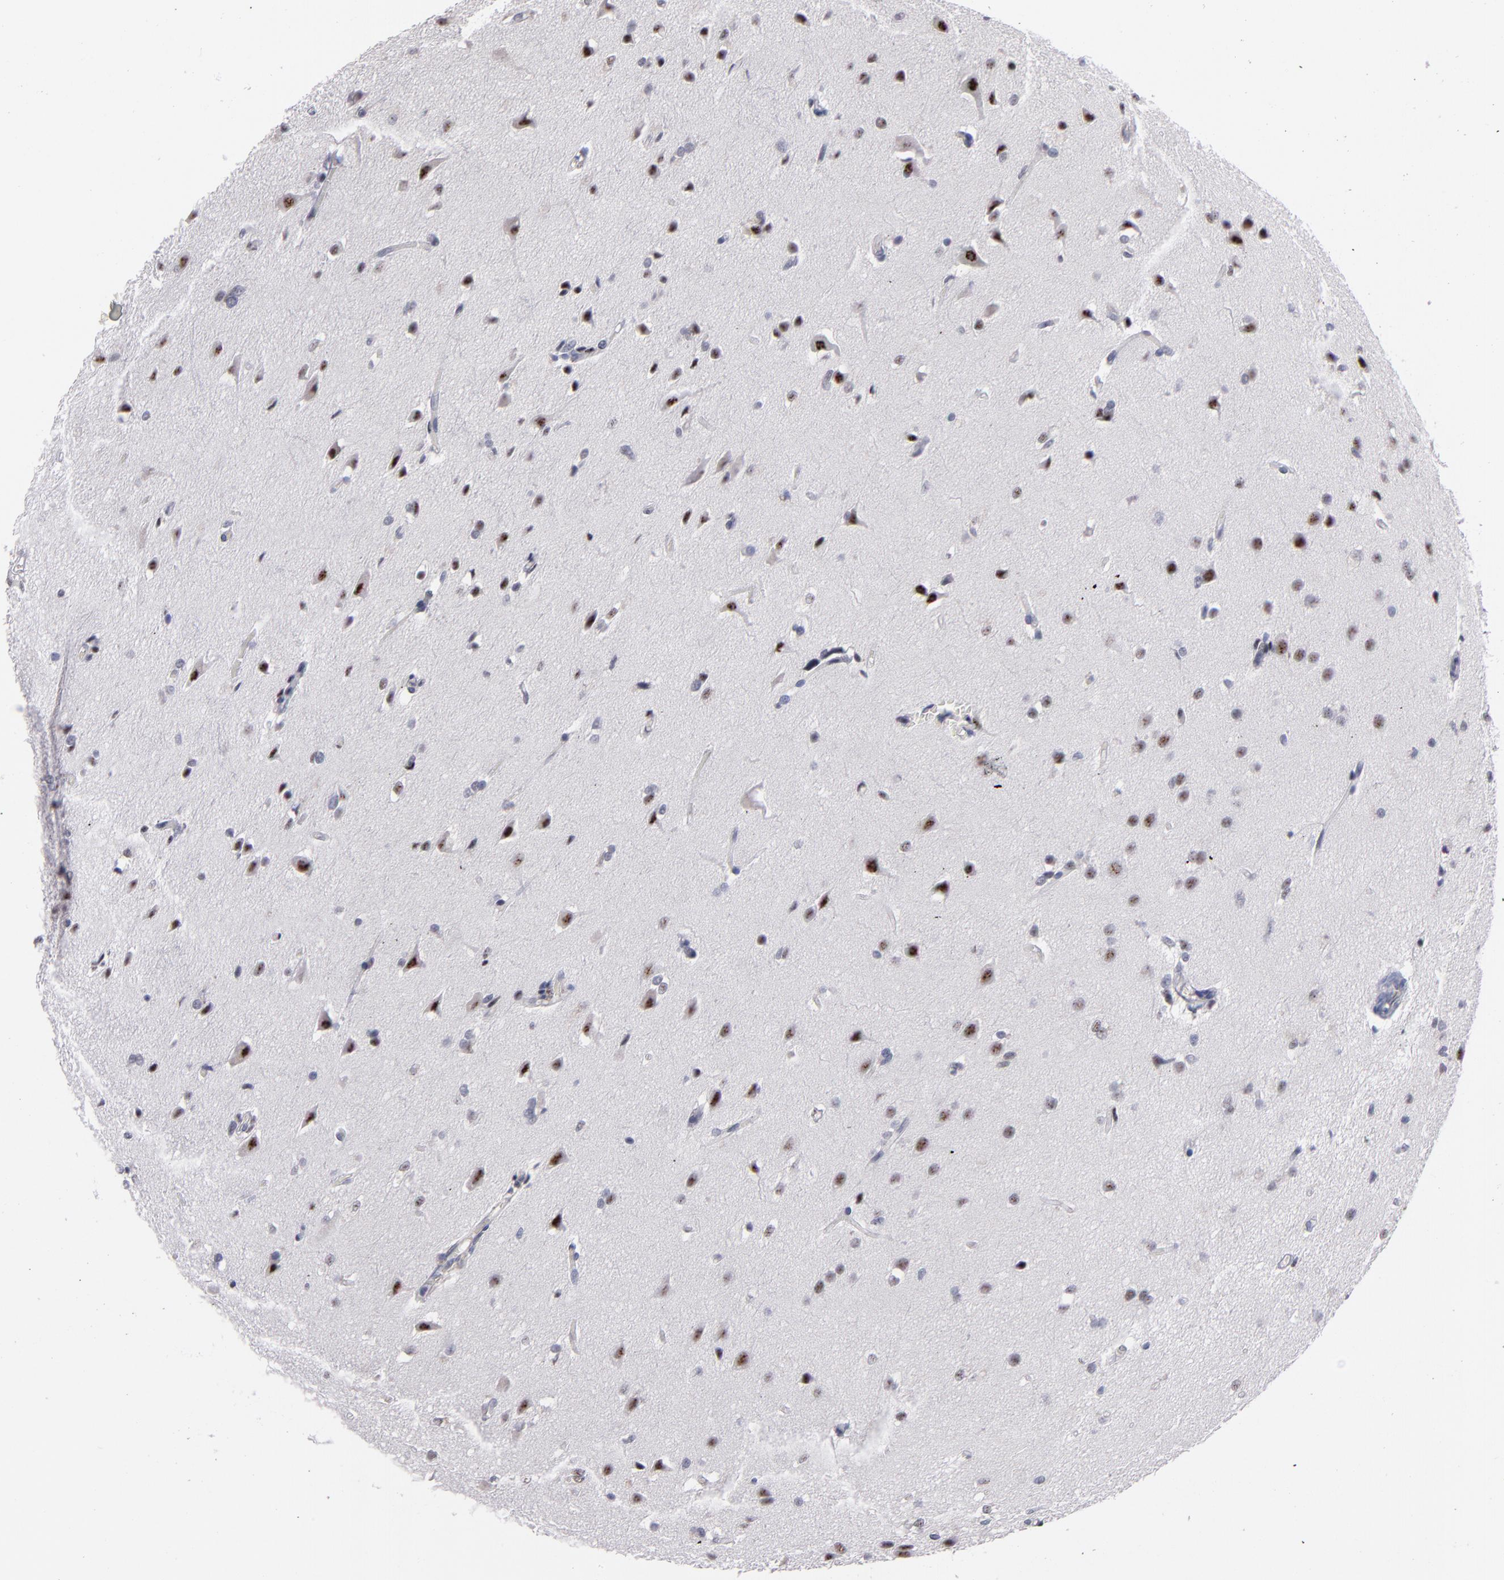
{"staining": {"intensity": "moderate", "quantity": "25%-75%", "location": "nuclear"}, "tissue": "glioma", "cell_type": "Tumor cells", "image_type": "cancer", "snomed": [{"axis": "morphology", "description": "Glioma, malignant, High grade"}, {"axis": "topography", "description": "Brain"}], "caption": "IHC histopathology image of human glioma stained for a protein (brown), which demonstrates medium levels of moderate nuclear staining in approximately 25%-75% of tumor cells.", "gene": "RAF1", "patient": {"sex": "male", "age": 68}}